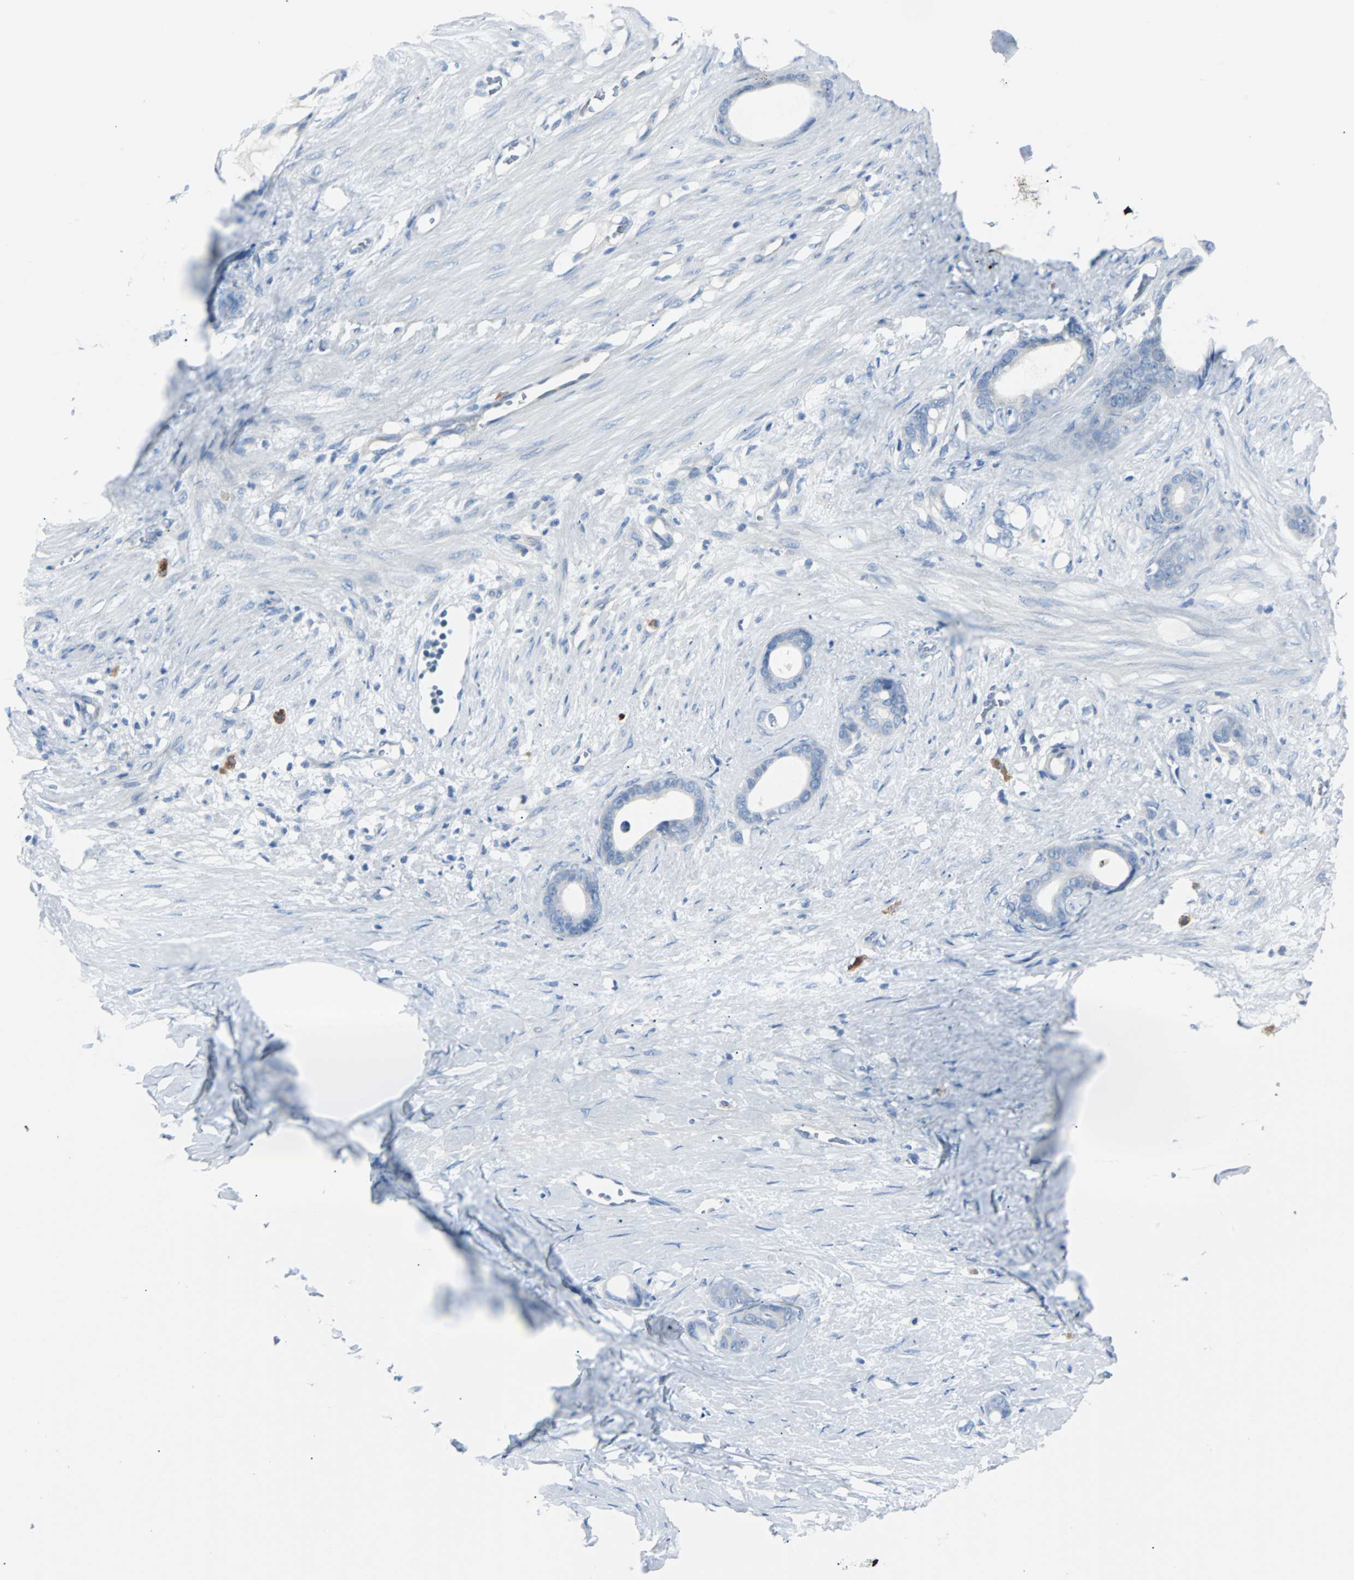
{"staining": {"intensity": "negative", "quantity": "none", "location": "none"}, "tissue": "stomach cancer", "cell_type": "Tumor cells", "image_type": "cancer", "snomed": [{"axis": "morphology", "description": "Adenocarcinoma, NOS"}, {"axis": "topography", "description": "Stomach"}], "caption": "Micrograph shows no significant protein expression in tumor cells of adenocarcinoma (stomach).", "gene": "RASA1", "patient": {"sex": "female", "age": 75}}